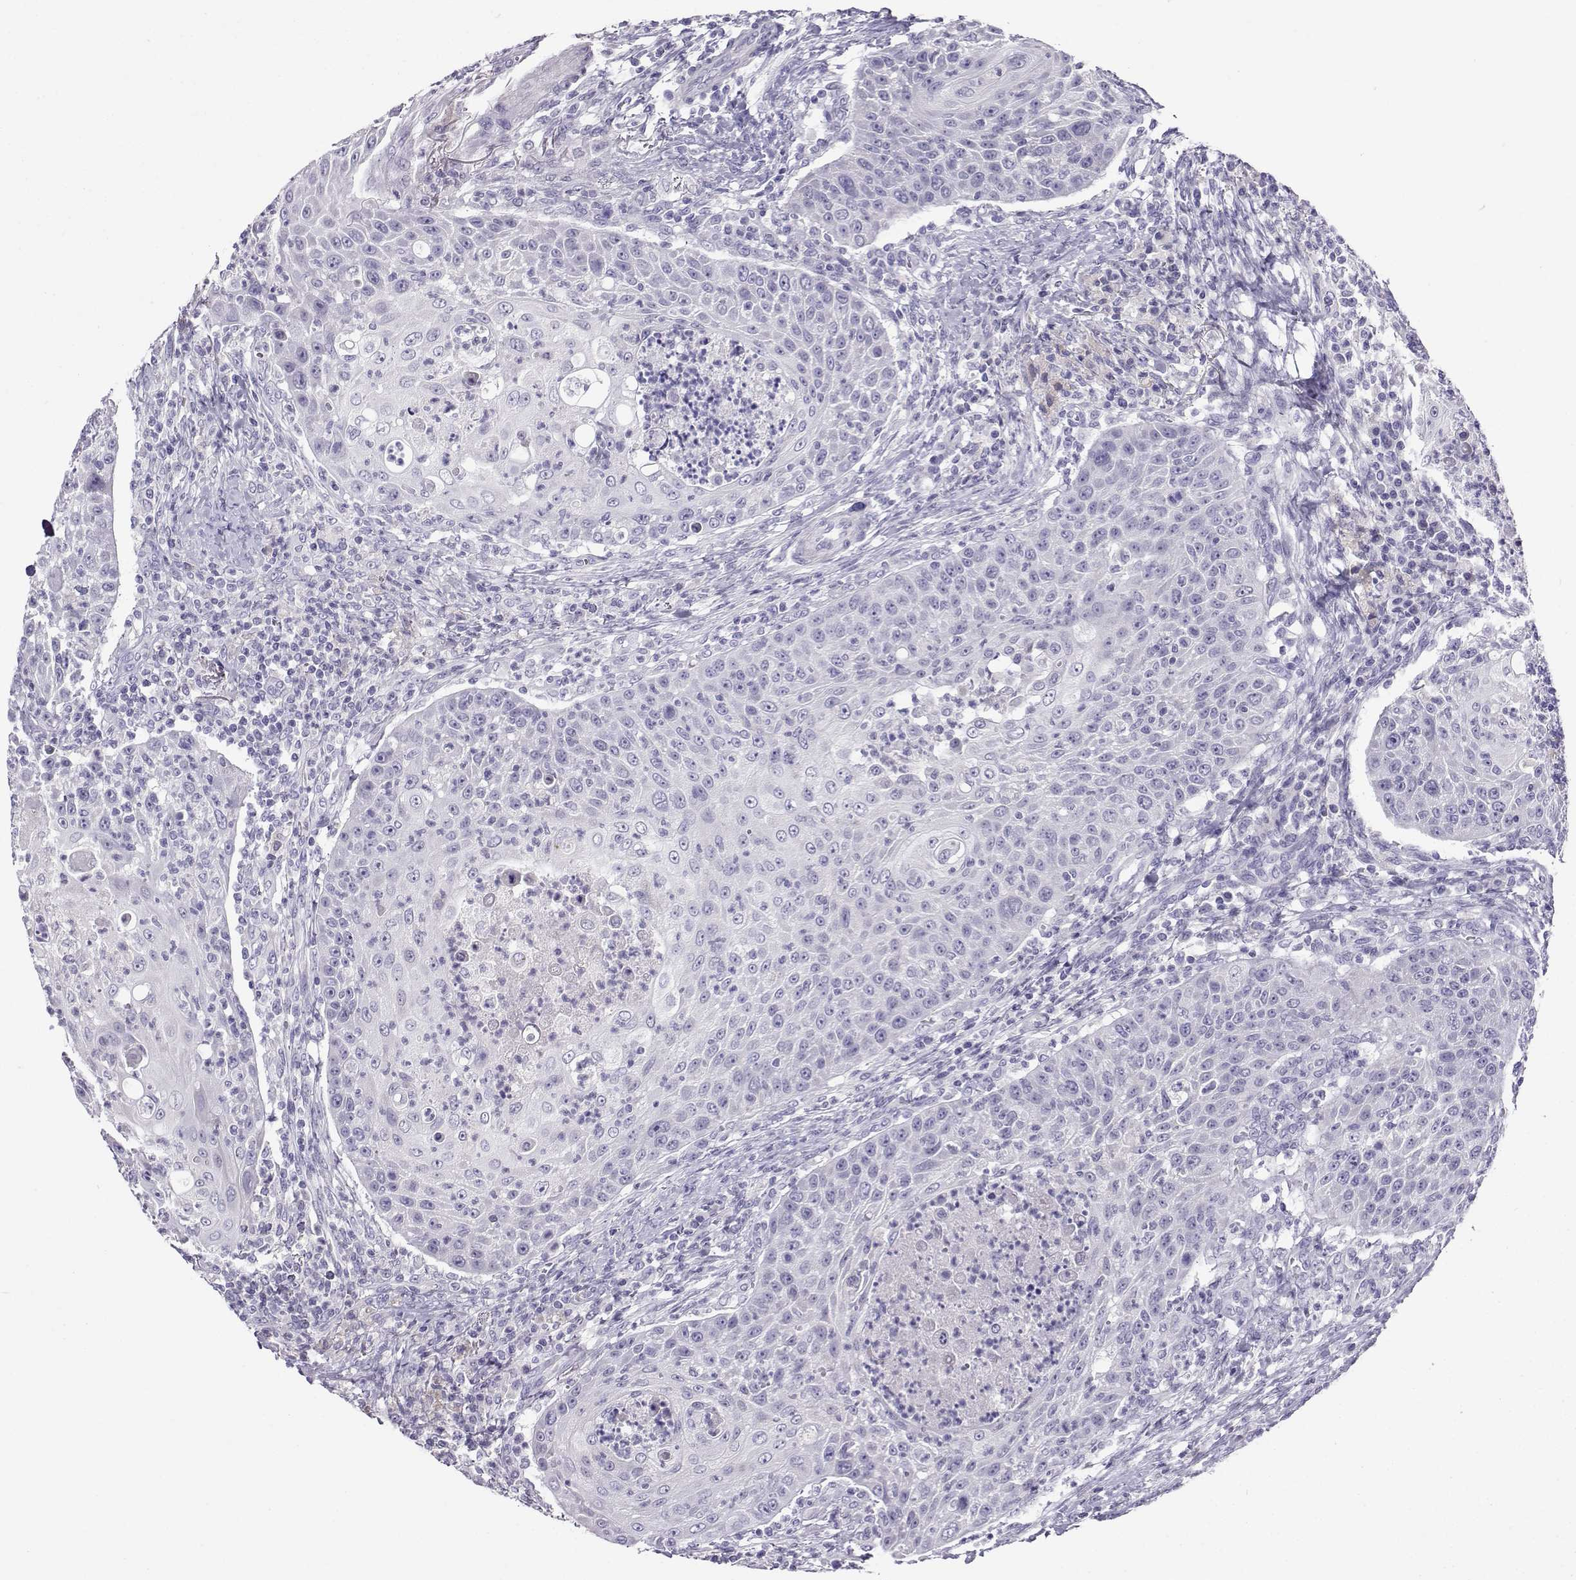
{"staining": {"intensity": "negative", "quantity": "none", "location": "none"}, "tissue": "head and neck cancer", "cell_type": "Tumor cells", "image_type": "cancer", "snomed": [{"axis": "morphology", "description": "Squamous cell carcinoma, NOS"}, {"axis": "topography", "description": "Head-Neck"}], "caption": "Immunohistochemistry (IHC) micrograph of neoplastic tissue: human head and neck squamous cell carcinoma stained with DAB (3,3'-diaminobenzidine) exhibits no significant protein expression in tumor cells. The staining was performed using DAB to visualize the protein expression in brown, while the nuclei were stained in blue with hematoxylin (Magnification: 20x).", "gene": "FBXO24", "patient": {"sex": "male", "age": 69}}